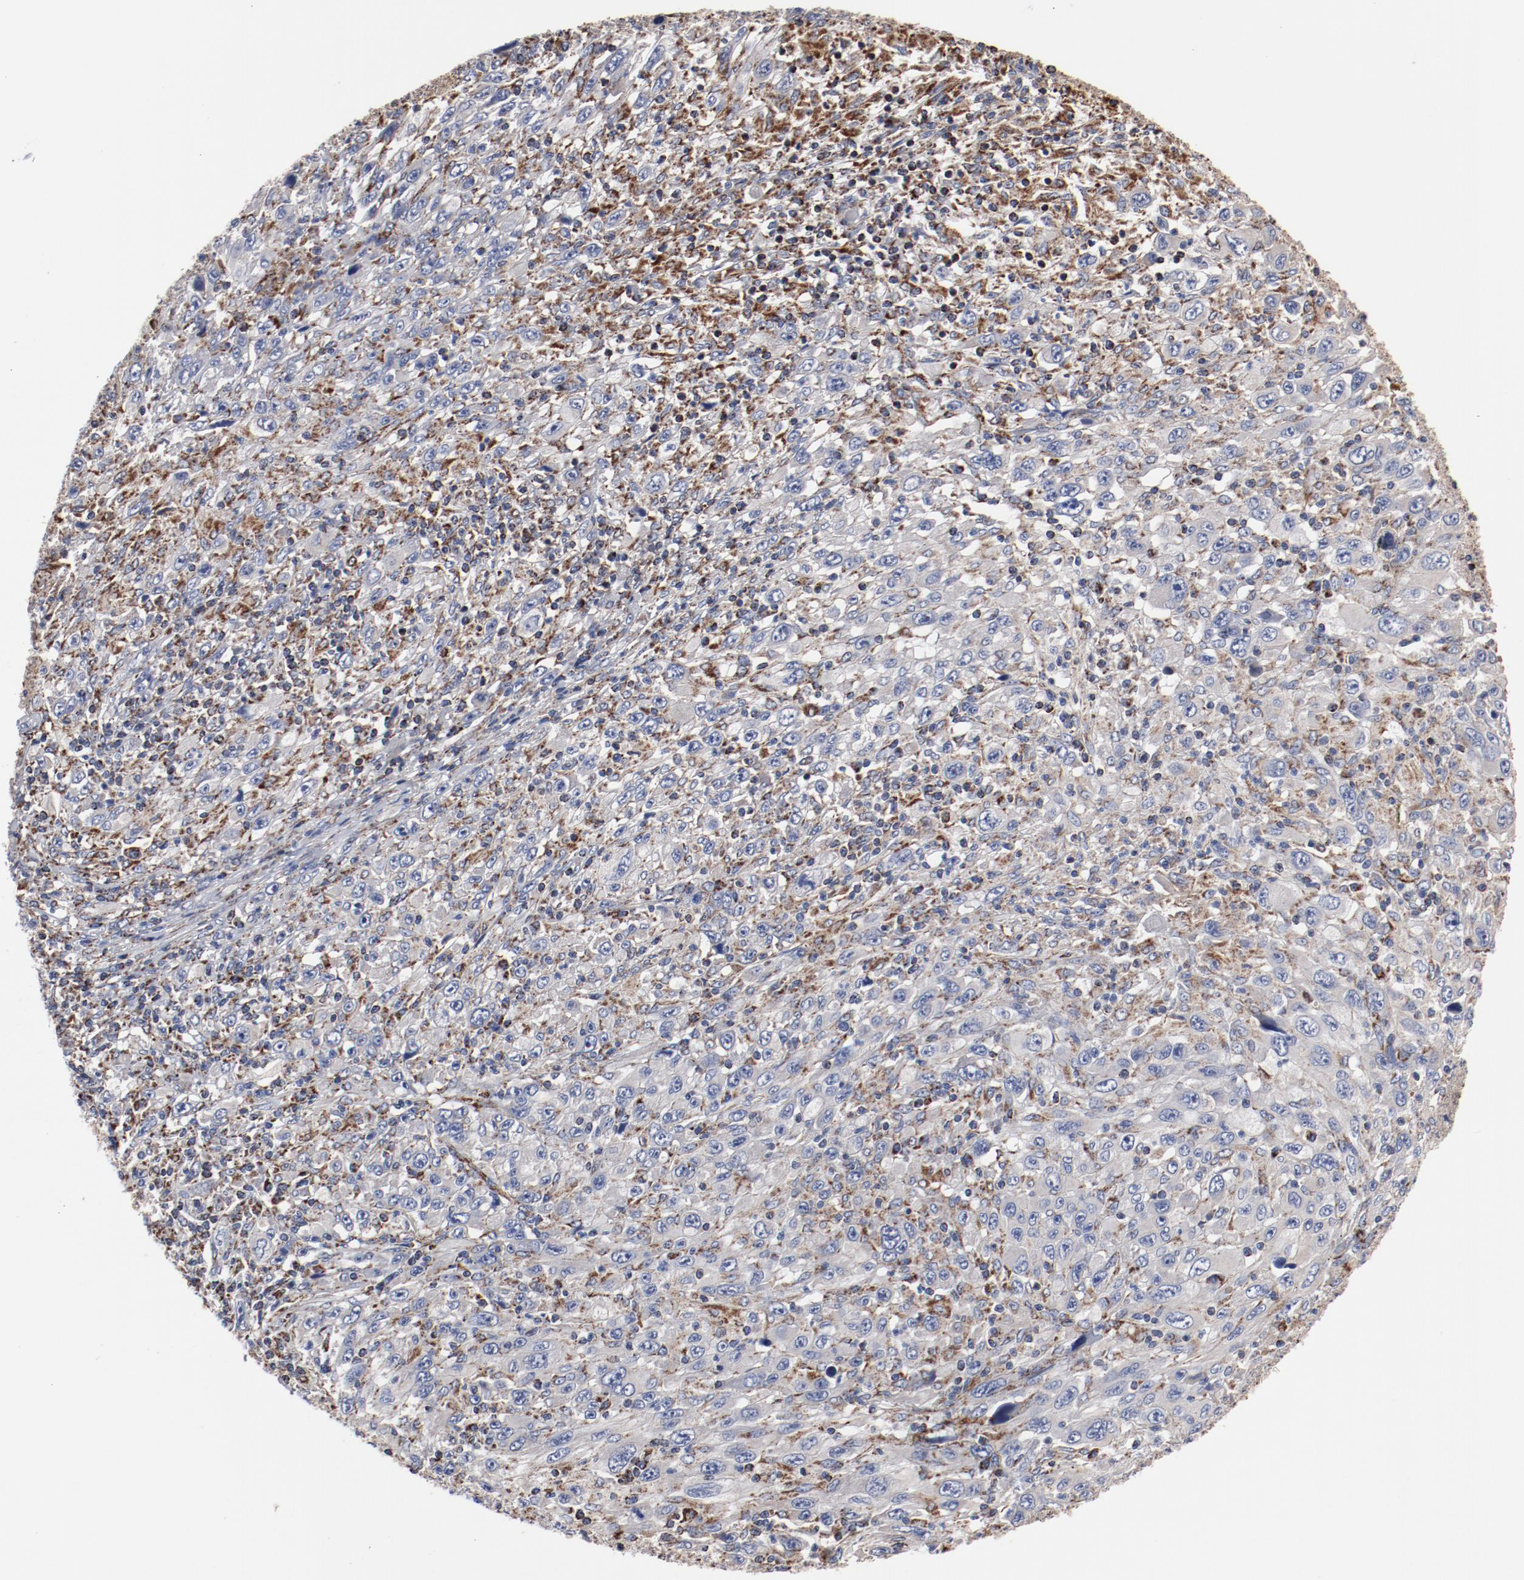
{"staining": {"intensity": "weak", "quantity": "<25%", "location": "cytoplasmic/membranous"}, "tissue": "melanoma", "cell_type": "Tumor cells", "image_type": "cancer", "snomed": [{"axis": "morphology", "description": "Malignant melanoma, Metastatic site"}, {"axis": "topography", "description": "Skin"}], "caption": "DAB immunohistochemical staining of human melanoma displays no significant expression in tumor cells.", "gene": "NDUFV2", "patient": {"sex": "female", "age": 56}}